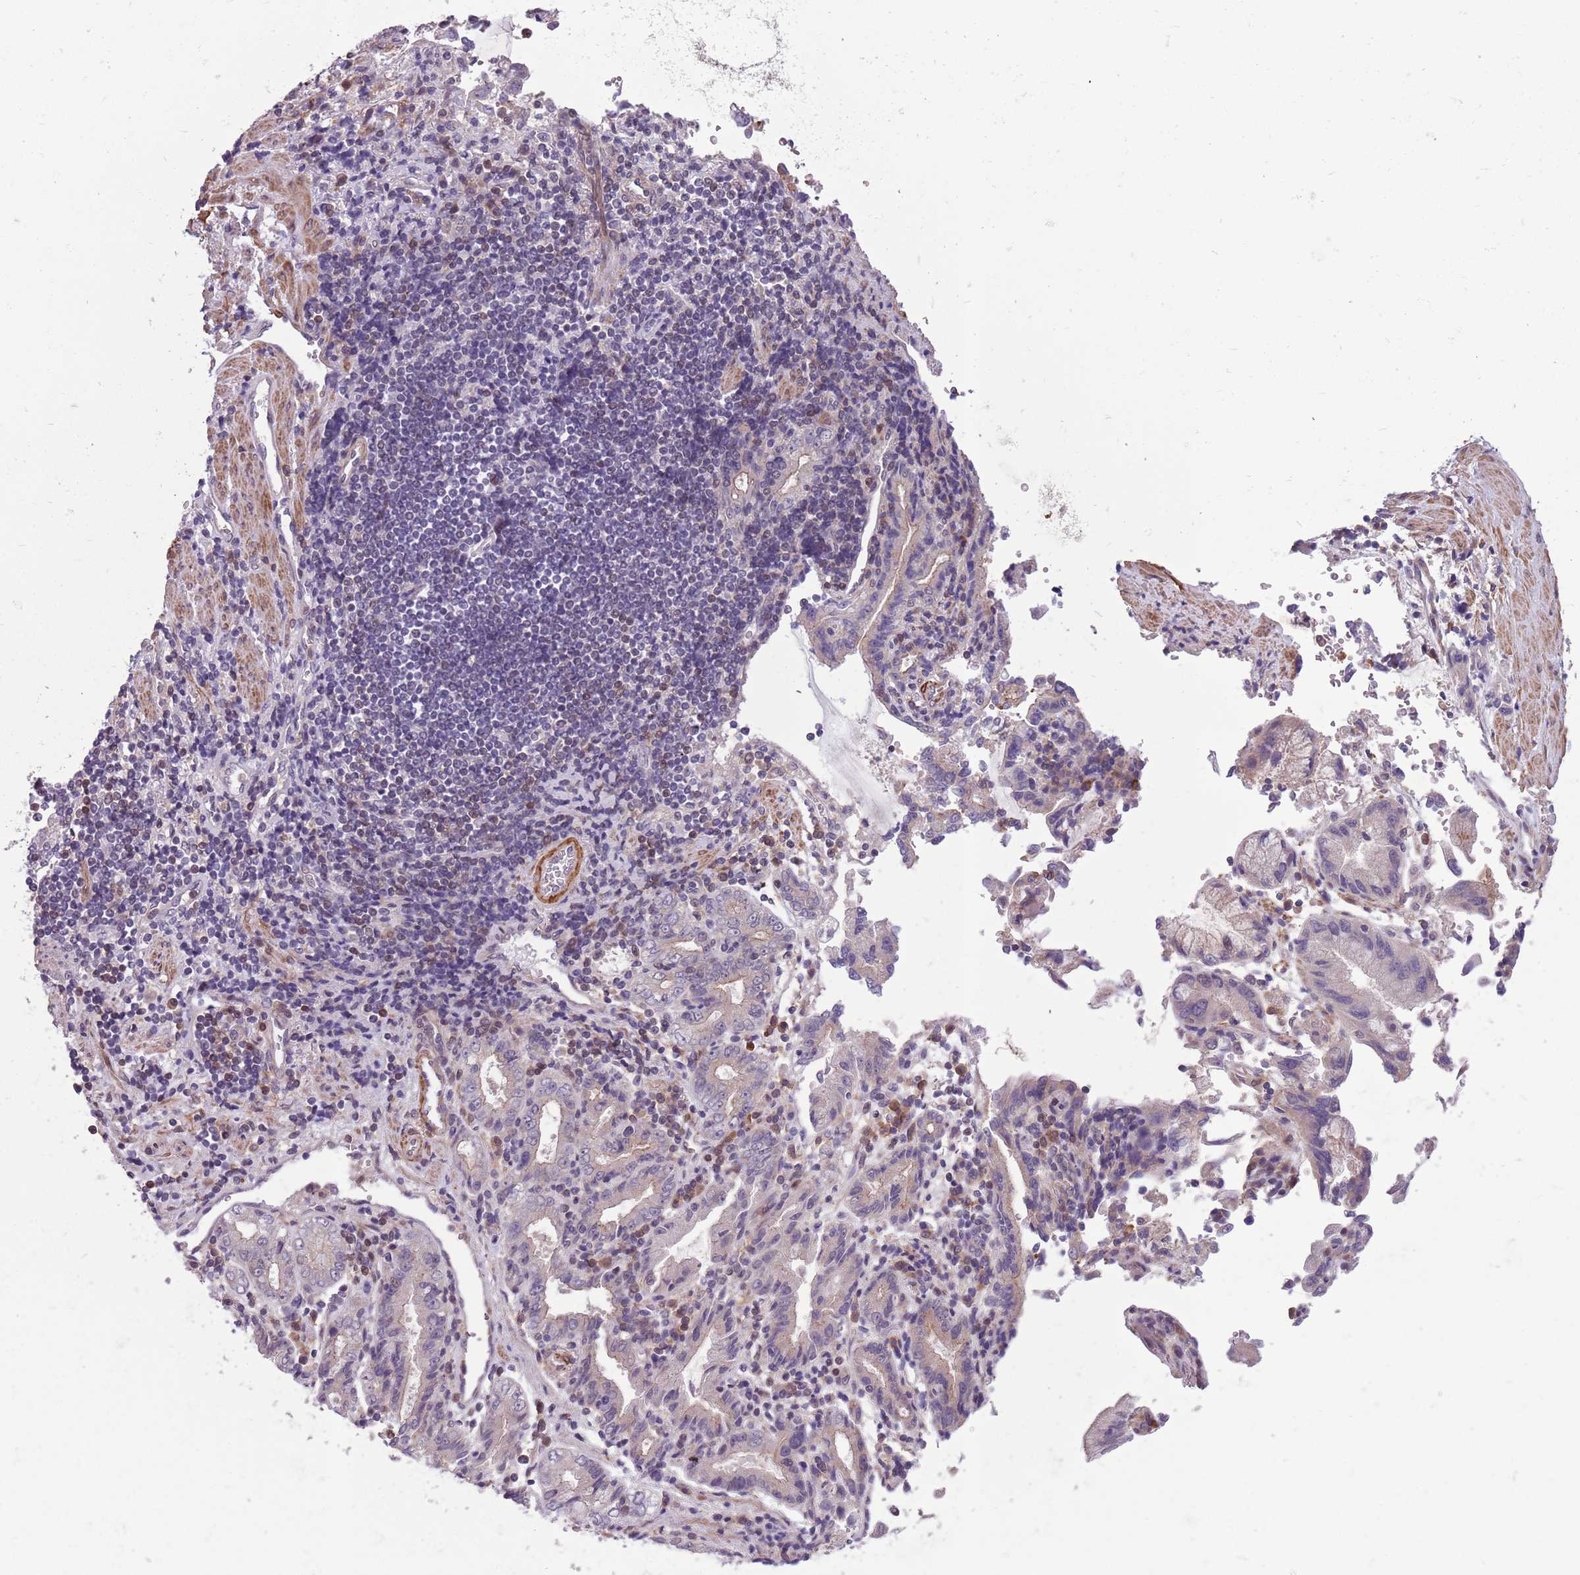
{"staining": {"intensity": "weak", "quantity": "<25%", "location": "cytoplasmic/membranous"}, "tissue": "stomach cancer", "cell_type": "Tumor cells", "image_type": "cancer", "snomed": [{"axis": "morphology", "description": "Adenocarcinoma, NOS"}, {"axis": "topography", "description": "Stomach"}], "caption": "Immunohistochemical staining of adenocarcinoma (stomach) shows no significant staining in tumor cells.", "gene": "JAML", "patient": {"sex": "male", "age": 62}}